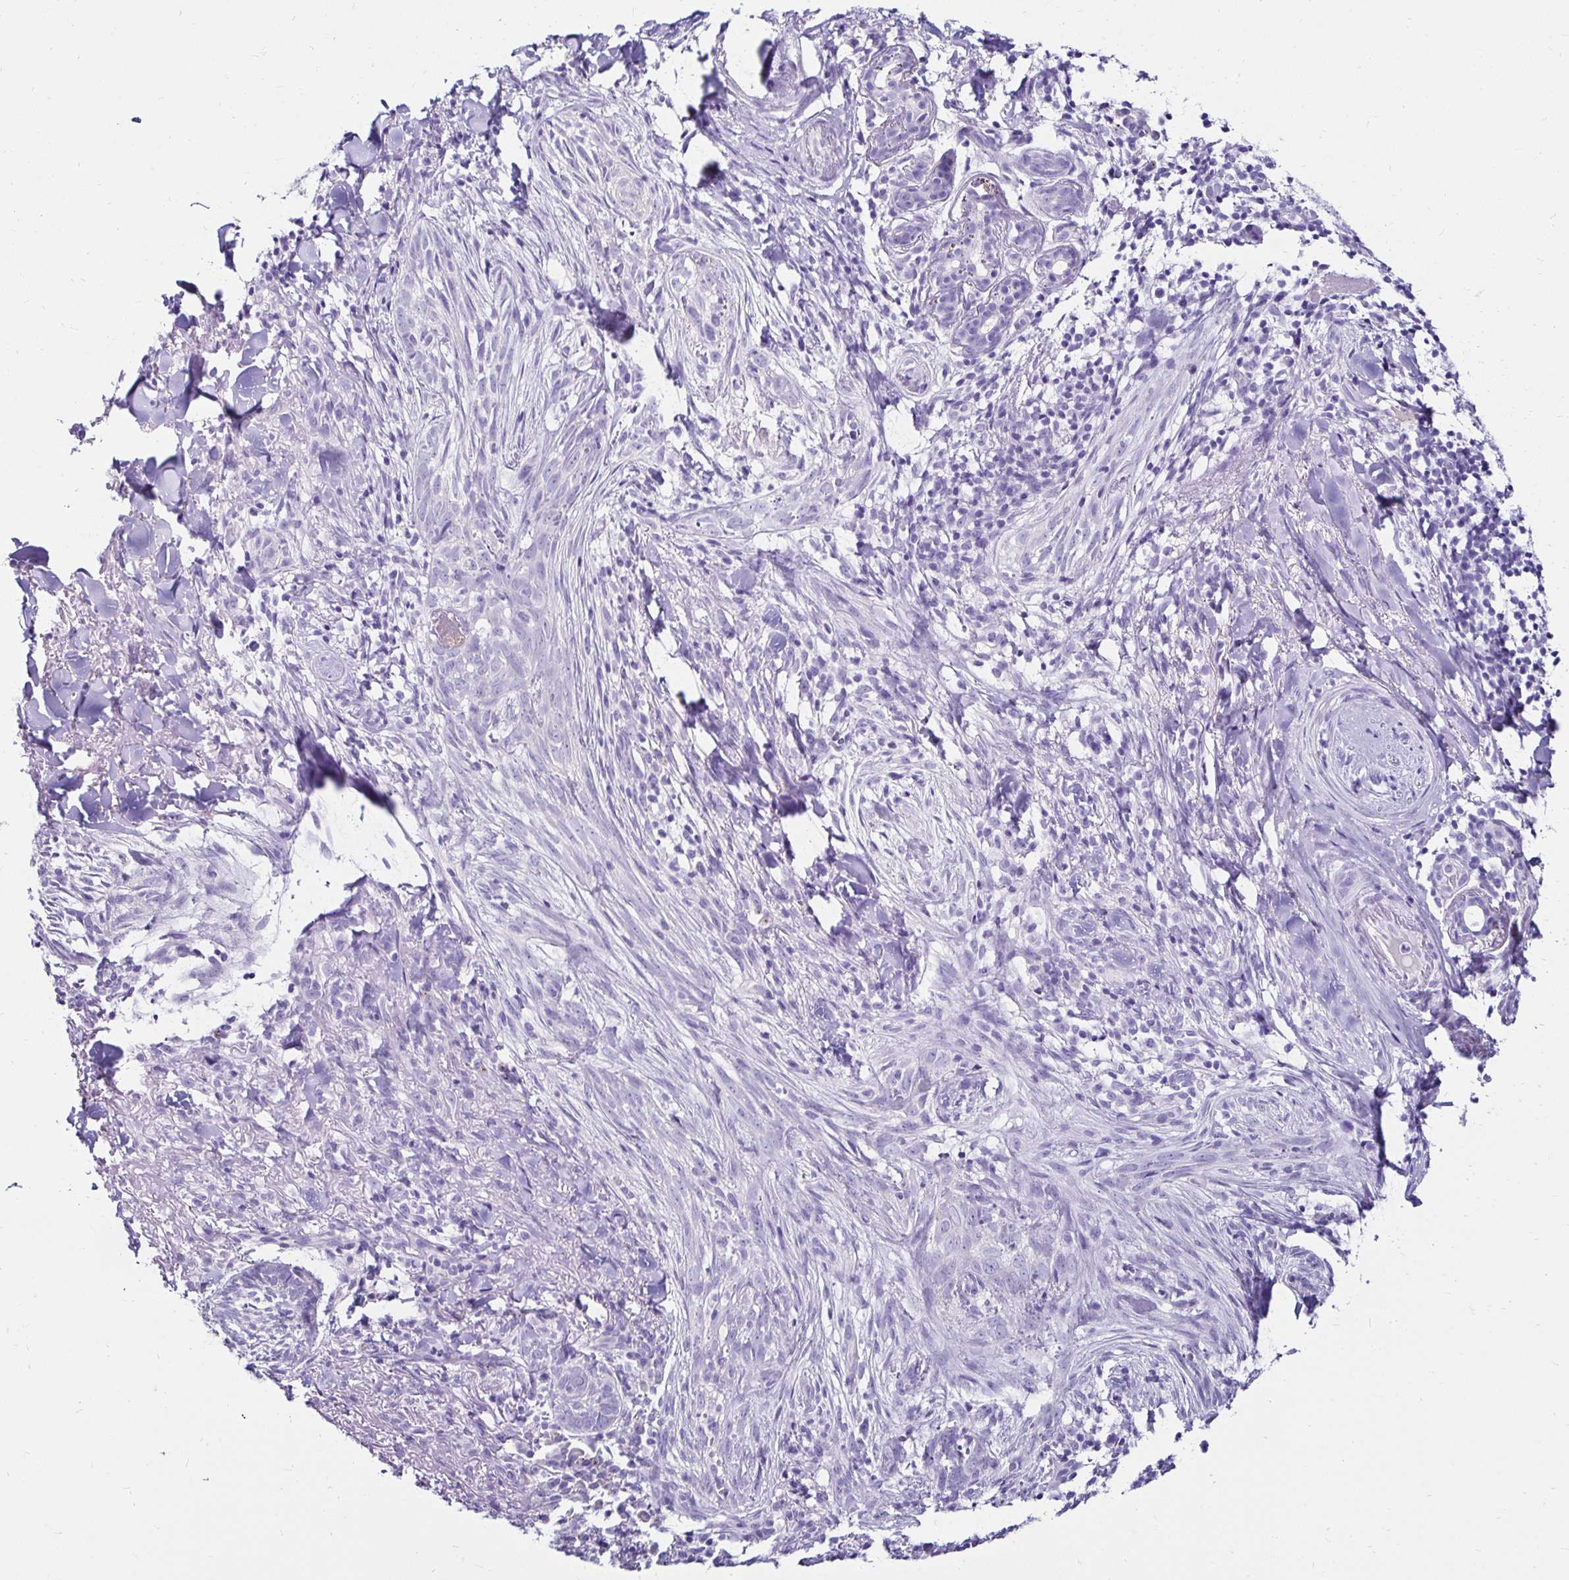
{"staining": {"intensity": "negative", "quantity": "none", "location": "none"}, "tissue": "skin cancer", "cell_type": "Tumor cells", "image_type": "cancer", "snomed": [{"axis": "morphology", "description": "Basal cell carcinoma"}, {"axis": "topography", "description": "Skin"}], "caption": "An immunohistochemistry image of skin cancer is shown. There is no staining in tumor cells of skin cancer.", "gene": "KCNT1", "patient": {"sex": "female", "age": 93}}